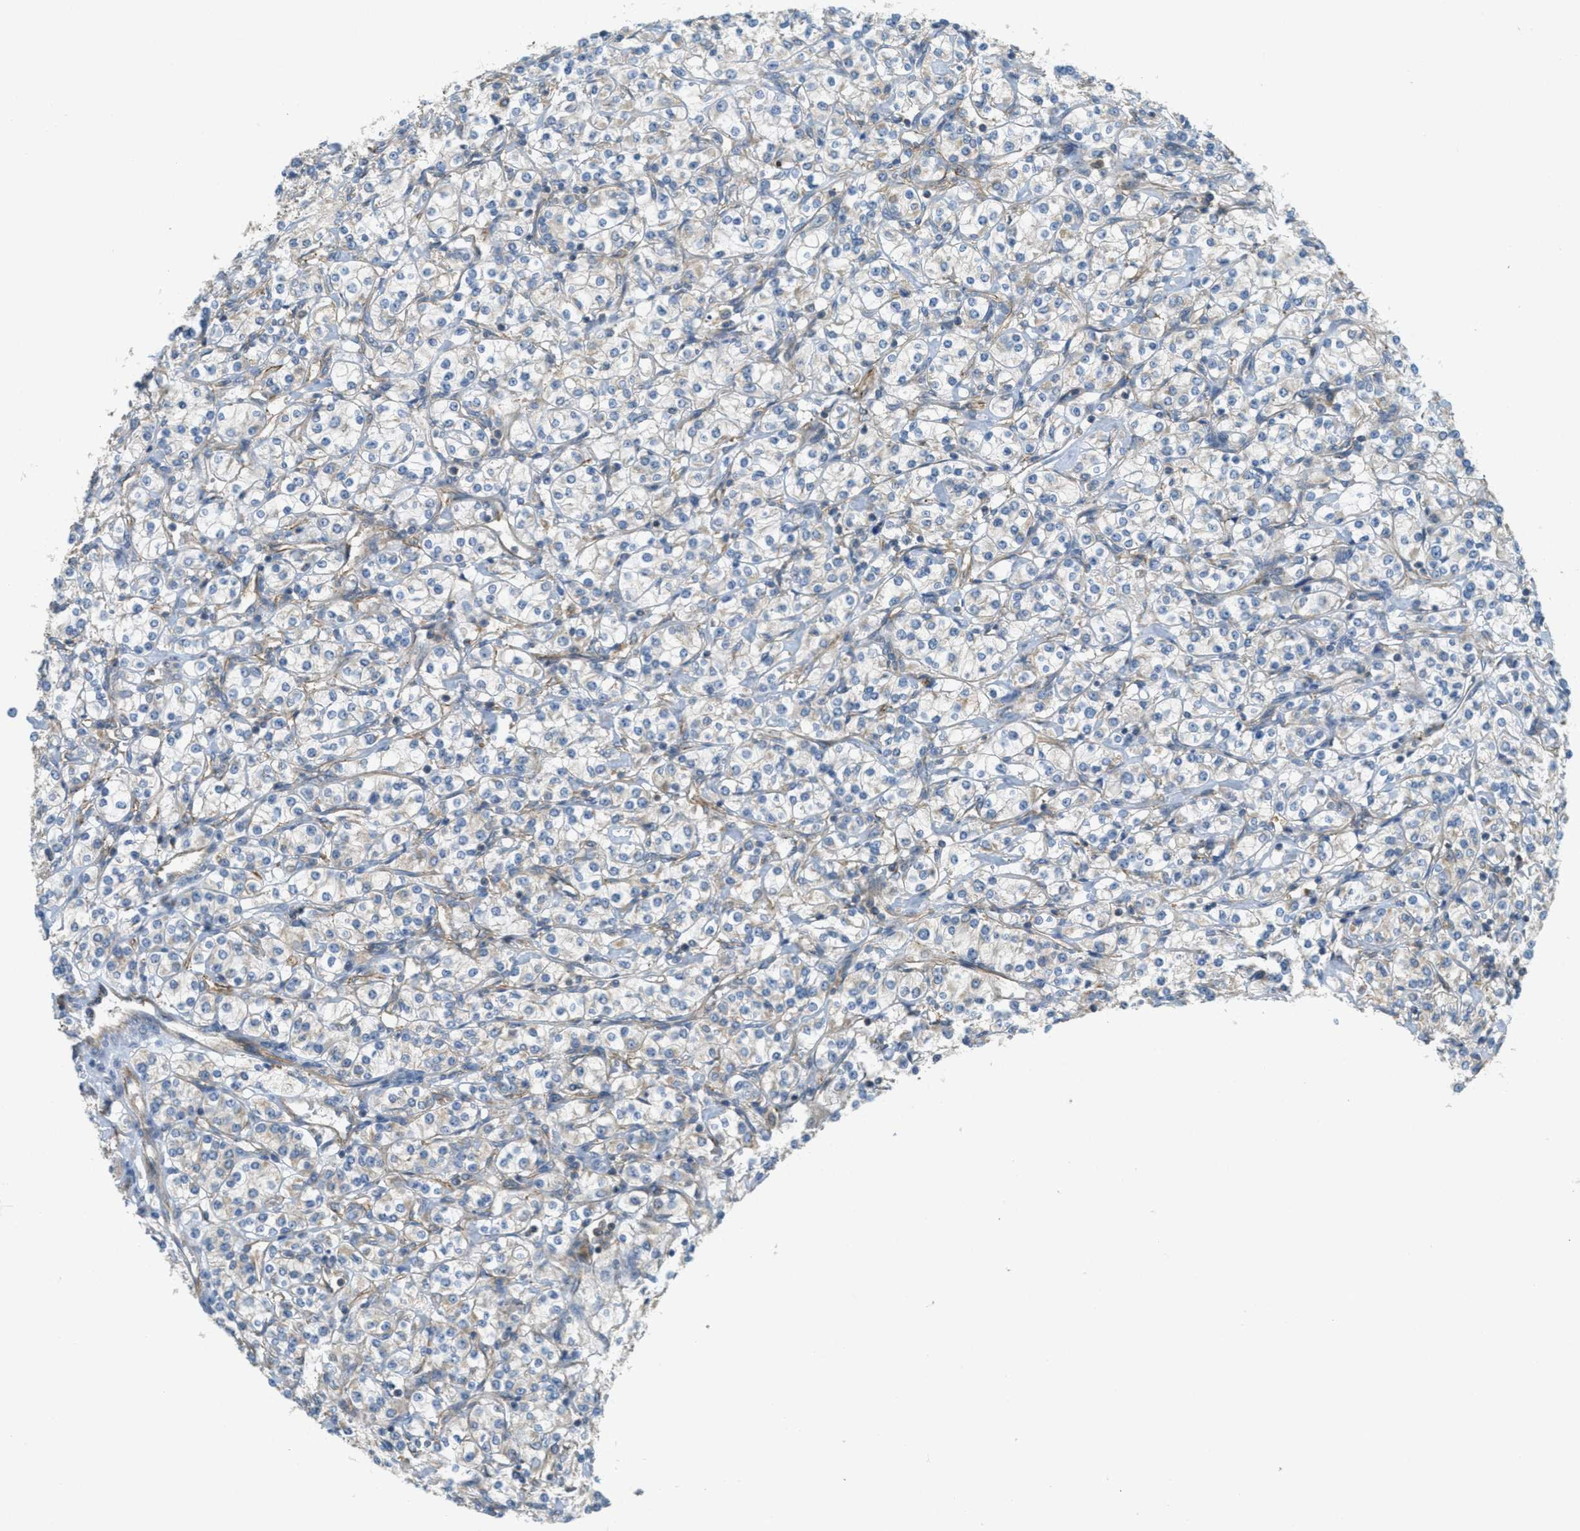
{"staining": {"intensity": "weak", "quantity": "<25%", "location": "cytoplasmic/membranous"}, "tissue": "renal cancer", "cell_type": "Tumor cells", "image_type": "cancer", "snomed": [{"axis": "morphology", "description": "Adenocarcinoma, NOS"}, {"axis": "topography", "description": "Kidney"}], "caption": "Tumor cells are negative for protein expression in human renal cancer (adenocarcinoma).", "gene": "JCAD", "patient": {"sex": "male", "age": 77}}